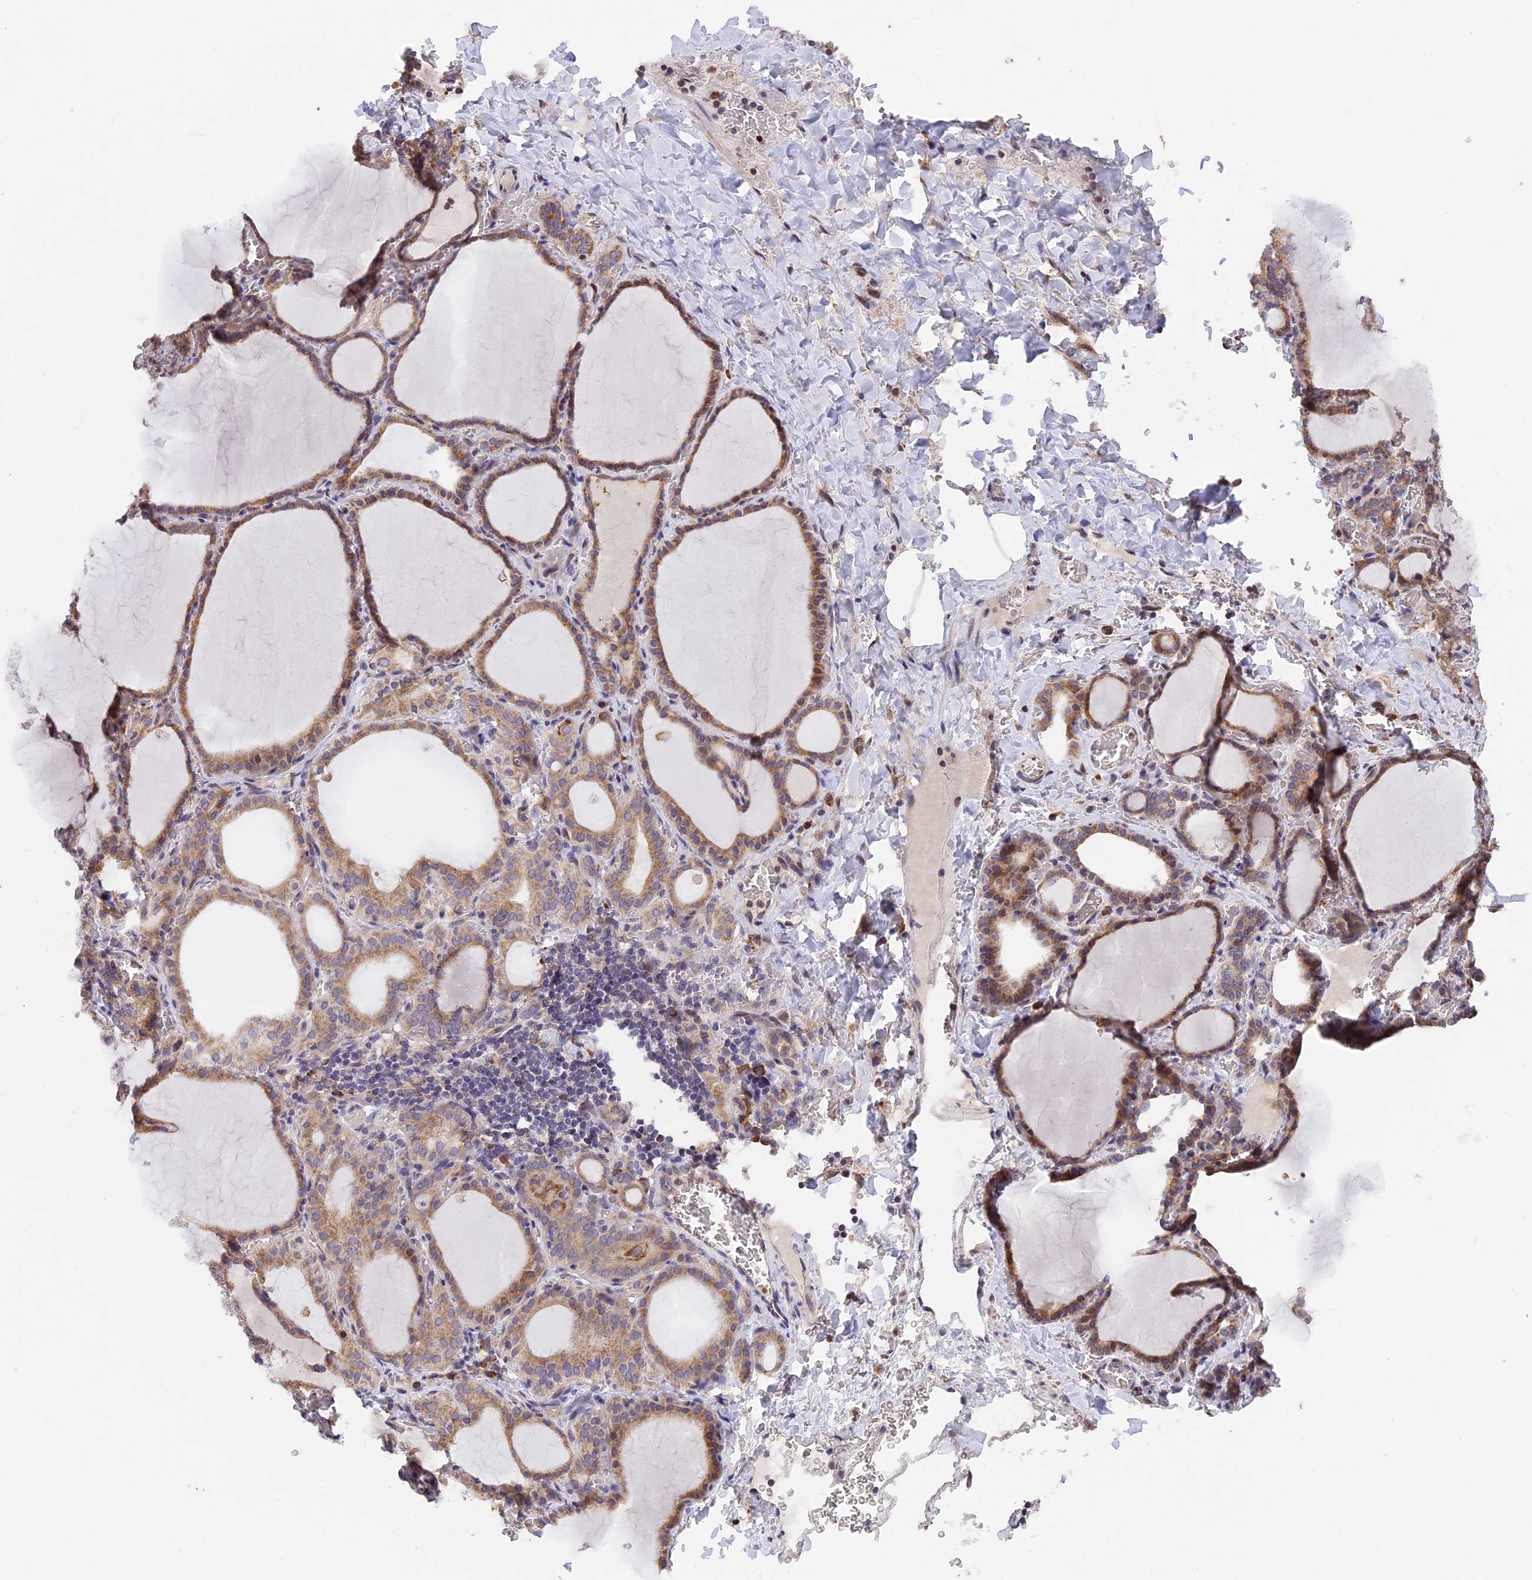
{"staining": {"intensity": "moderate", "quantity": ">75%", "location": "cytoplasmic/membranous"}, "tissue": "thyroid gland", "cell_type": "Glandular cells", "image_type": "normal", "snomed": [{"axis": "morphology", "description": "Normal tissue, NOS"}, {"axis": "topography", "description": "Thyroid gland"}], "caption": "The micrograph displays immunohistochemical staining of benign thyroid gland. There is moderate cytoplasmic/membranous staining is identified in about >75% of glandular cells.", "gene": "DMRTA2", "patient": {"sex": "female", "age": 39}}